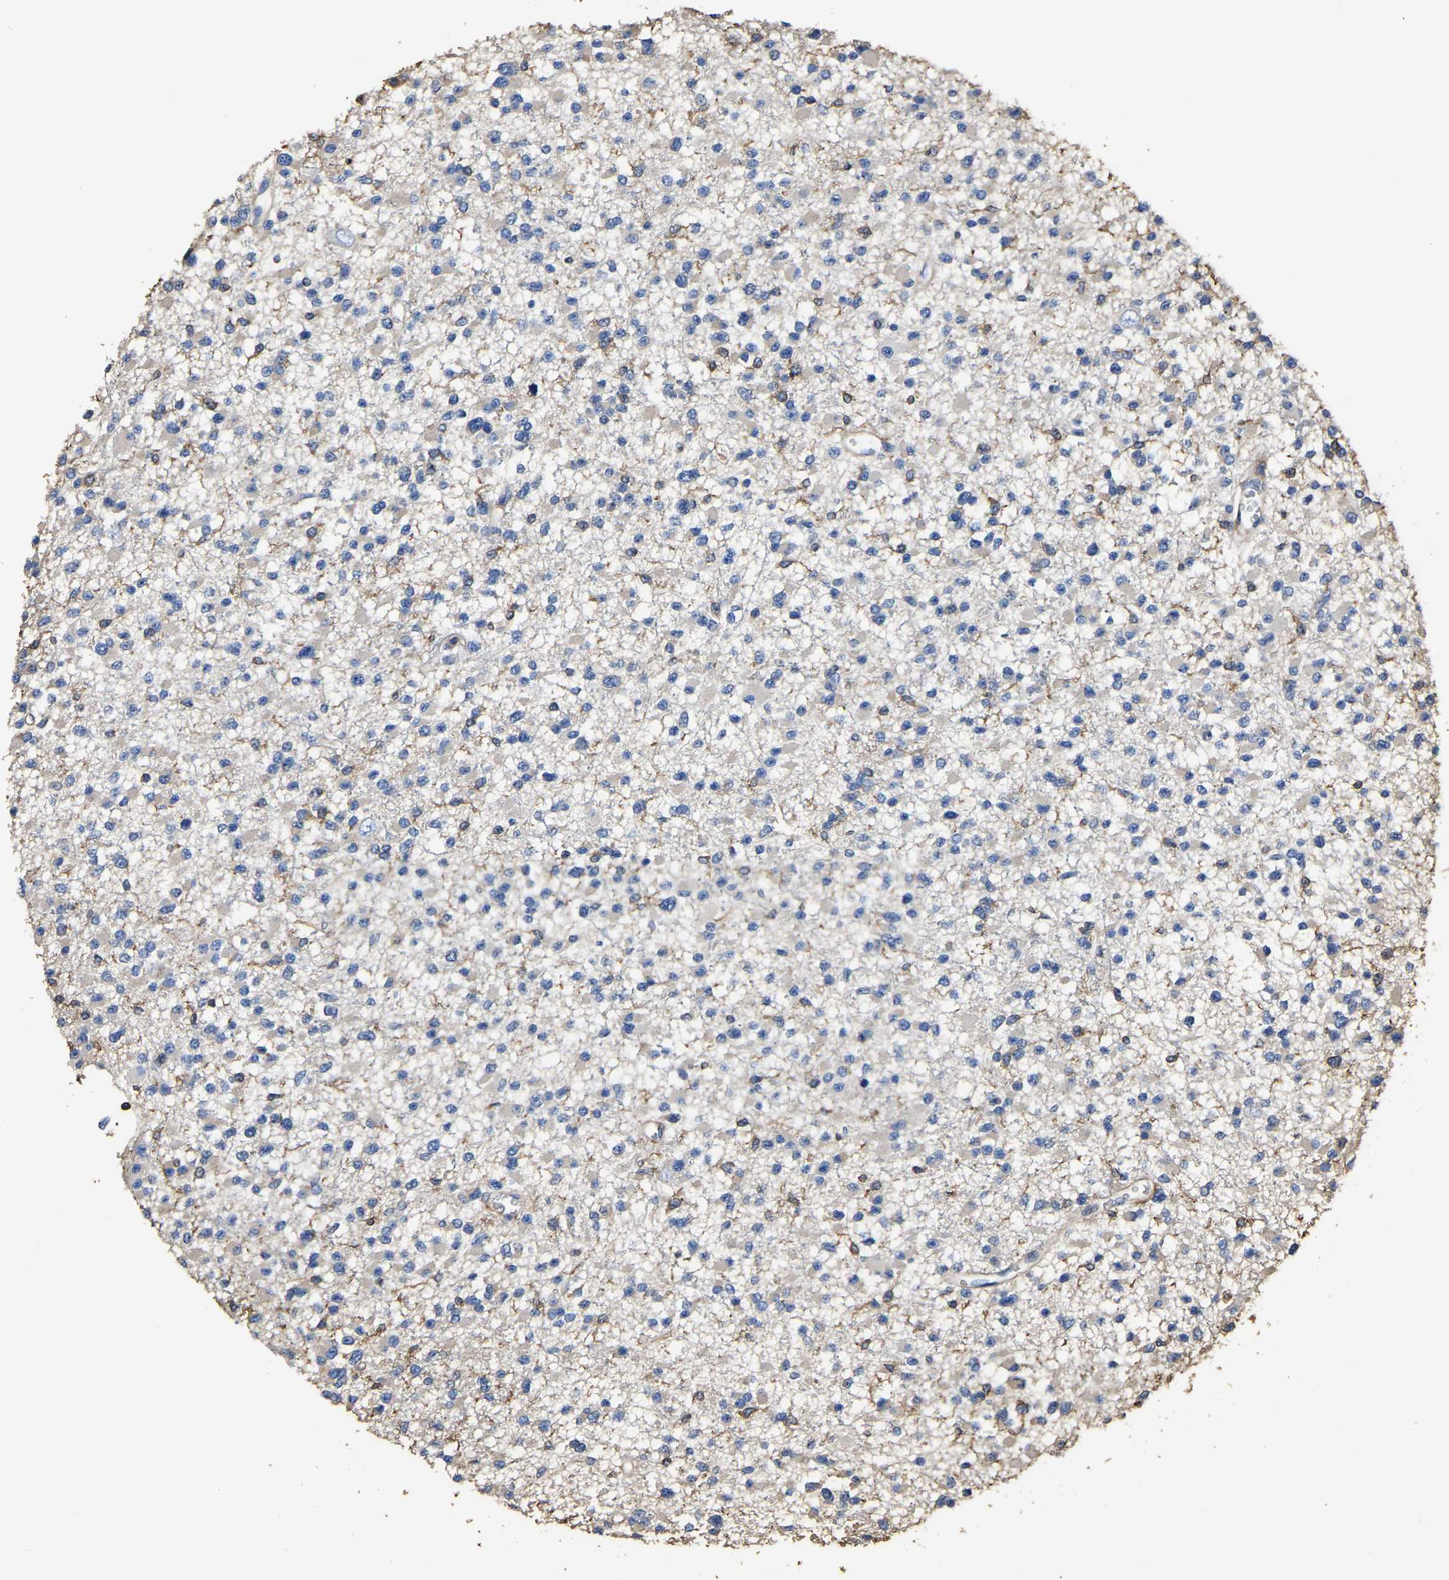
{"staining": {"intensity": "weak", "quantity": "<25%", "location": "cytoplasmic/membranous"}, "tissue": "glioma", "cell_type": "Tumor cells", "image_type": "cancer", "snomed": [{"axis": "morphology", "description": "Glioma, malignant, Low grade"}, {"axis": "topography", "description": "Brain"}], "caption": "IHC photomicrograph of glioma stained for a protein (brown), which shows no positivity in tumor cells.", "gene": "ARMT1", "patient": {"sex": "female", "age": 22}}